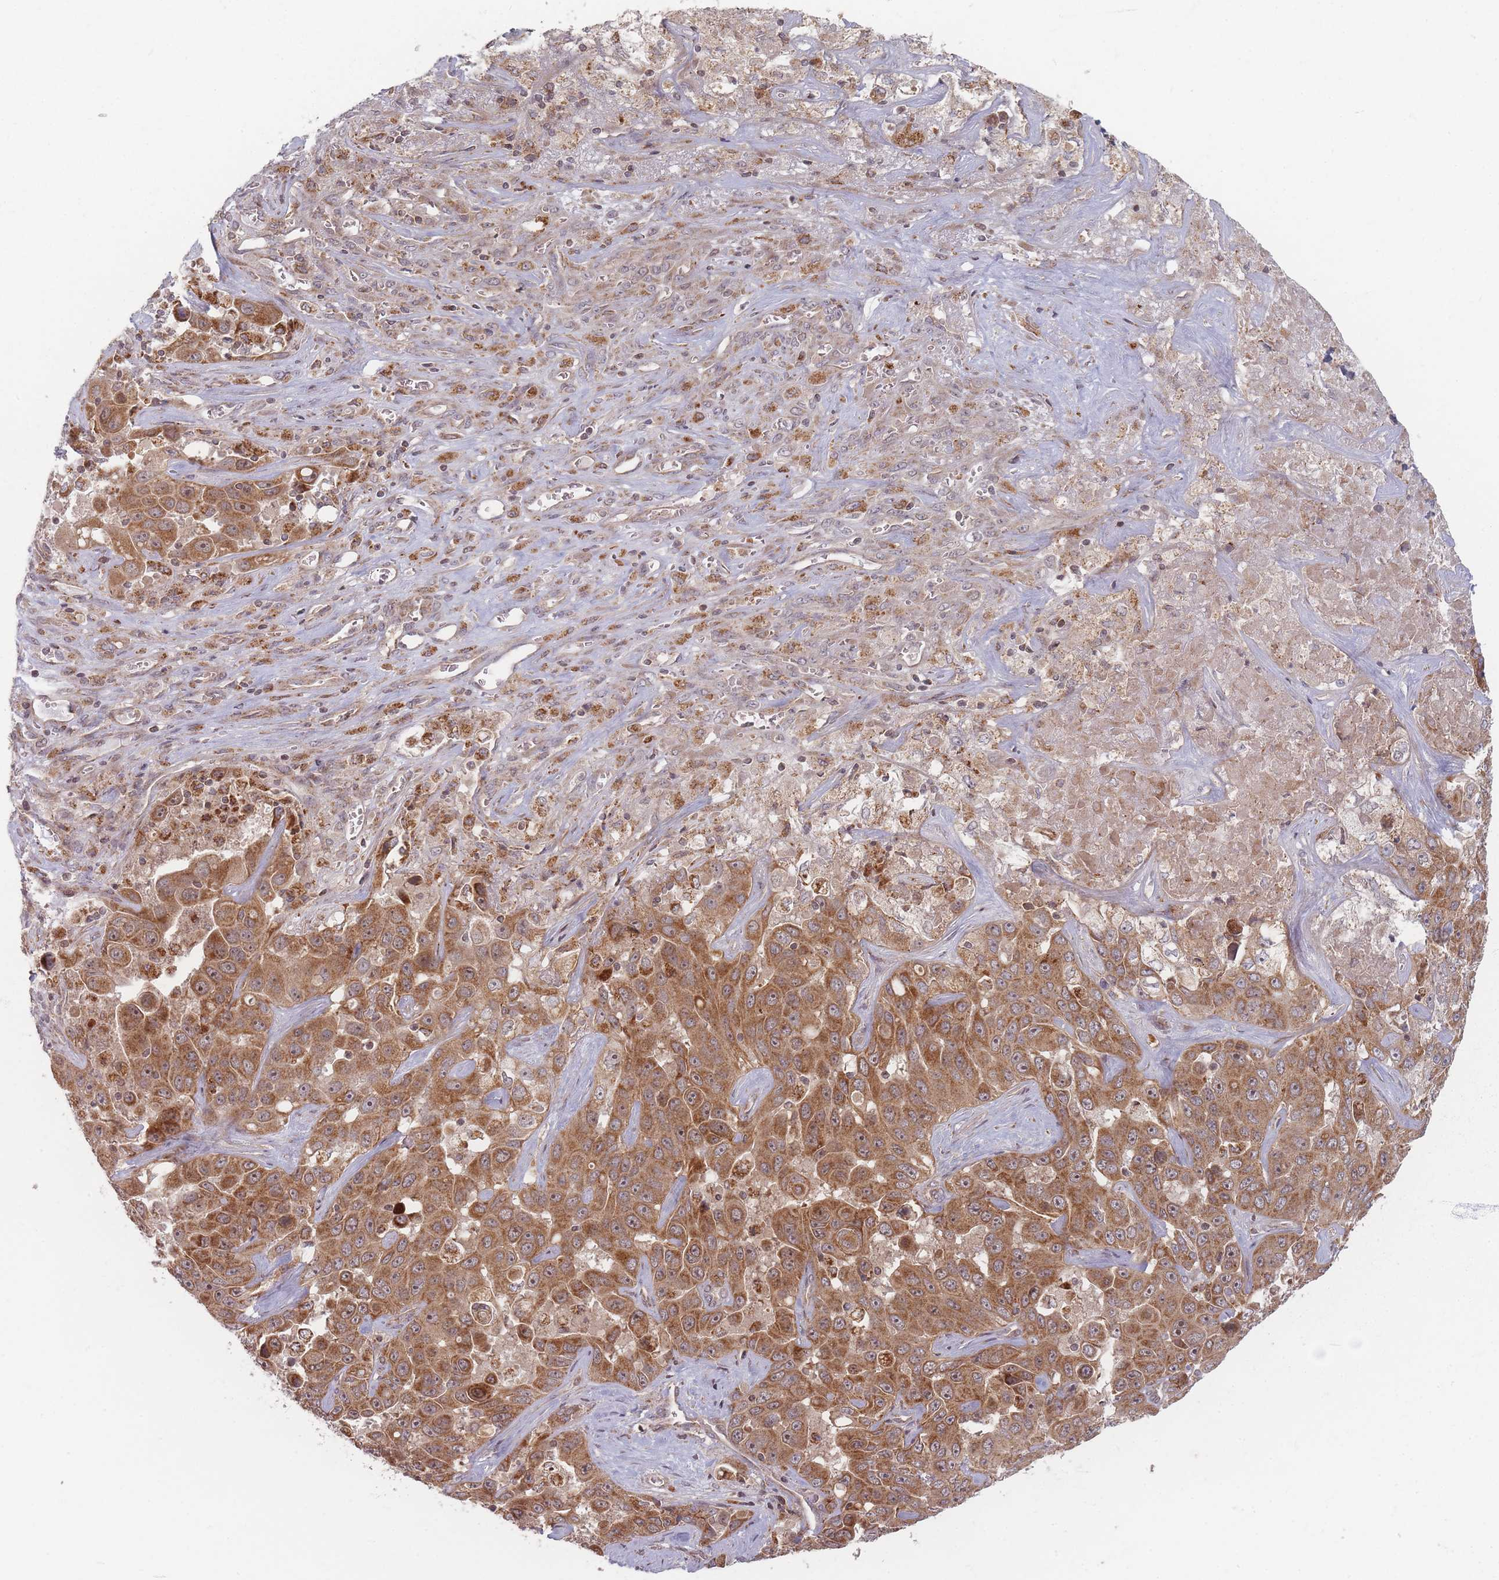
{"staining": {"intensity": "moderate", "quantity": ">75%", "location": "cytoplasmic/membranous"}, "tissue": "liver cancer", "cell_type": "Tumor cells", "image_type": "cancer", "snomed": [{"axis": "morphology", "description": "Cholangiocarcinoma"}, {"axis": "topography", "description": "Liver"}], "caption": "High-magnification brightfield microscopy of liver cancer (cholangiocarcinoma) stained with DAB (3,3'-diaminobenzidine) (brown) and counterstained with hematoxylin (blue). tumor cells exhibit moderate cytoplasmic/membranous expression is seen in approximately>75% of cells.", "gene": "RADX", "patient": {"sex": "female", "age": 52}}